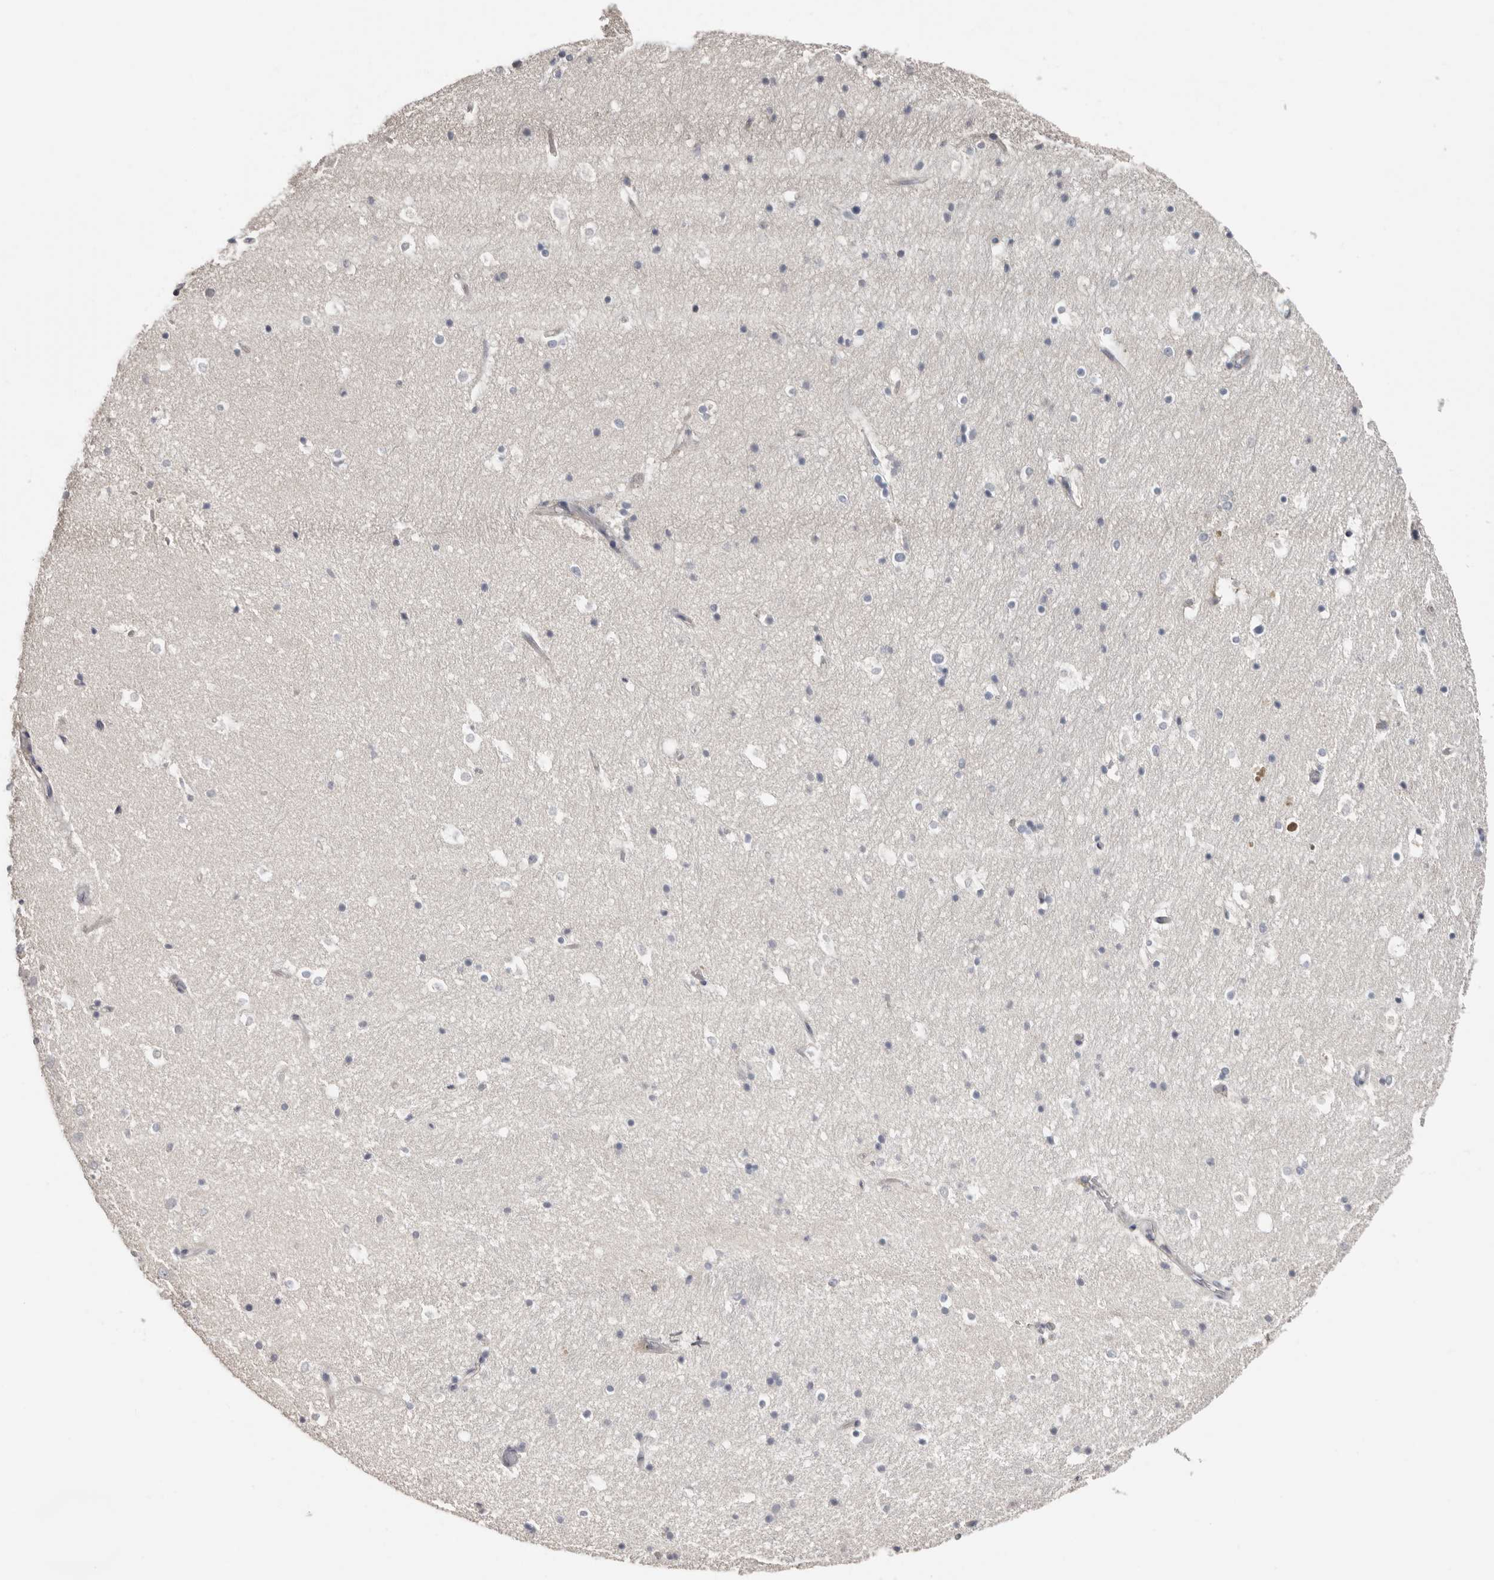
{"staining": {"intensity": "negative", "quantity": "none", "location": "none"}, "tissue": "hippocampus", "cell_type": "Glial cells", "image_type": "normal", "snomed": [{"axis": "morphology", "description": "Normal tissue, NOS"}, {"axis": "topography", "description": "Hippocampus"}], "caption": "The image displays no staining of glial cells in benign hippocampus. (Stains: DAB IHC with hematoxylin counter stain, Microscopy: brightfield microscopy at high magnification).", "gene": "S100A14", "patient": {"sex": "female", "age": 52}}